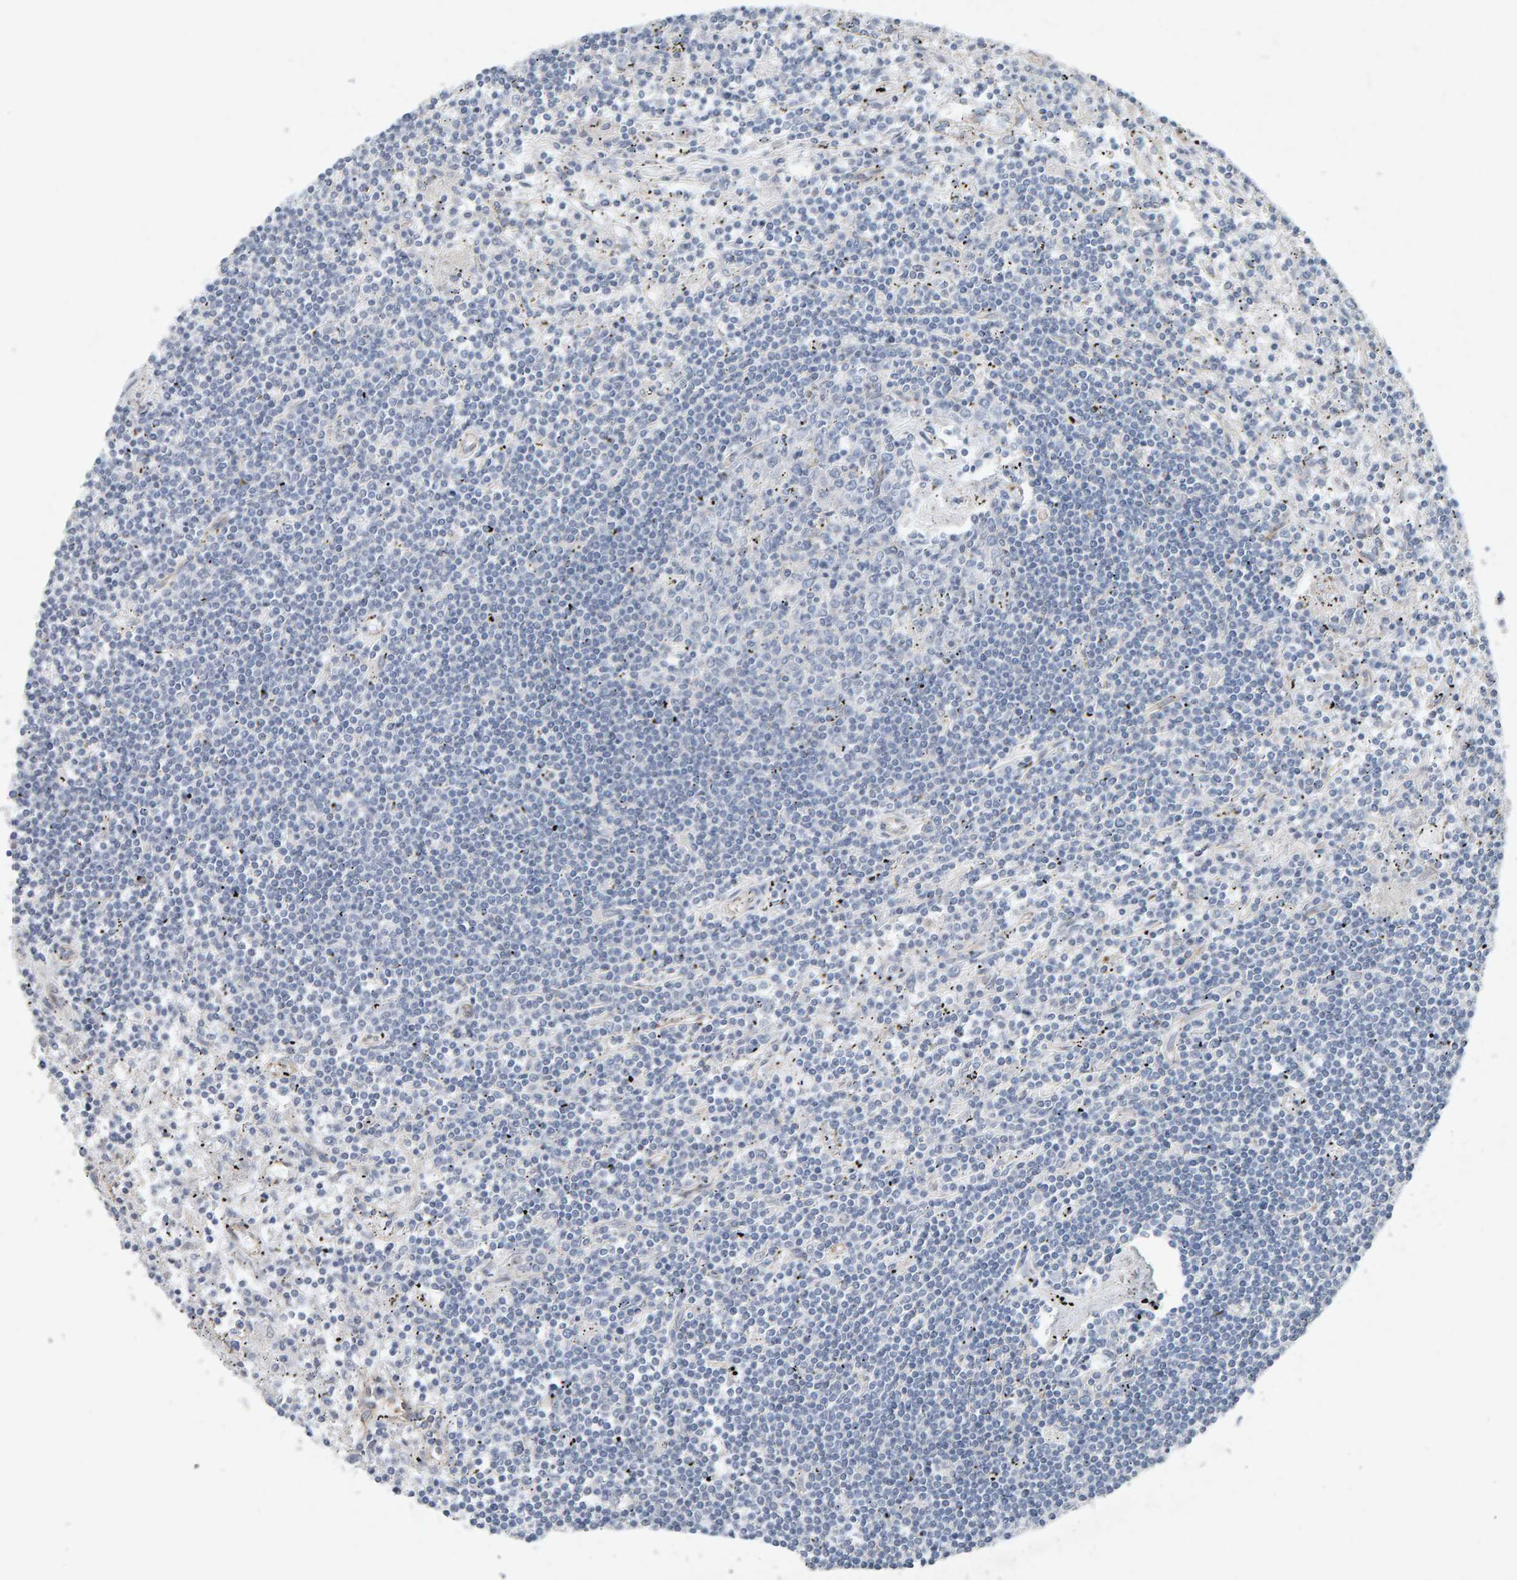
{"staining": {"intensity": "negative", "quantity": "none", "location": "none"}, "tissue": "lymphoma", "cell_type": "Tumor cells", "image_type": "cancer", "snomed": [{"axis": "morphology", "description": "Malignant lymphoma, non-Hodgkin's type, Low grade"}, {"axis": "topography", "description": "Spleen"}], "caption": "Immunohistochemistry histopathology image of human malignant lymphoma, non-Hodgkin's type (low-grade) stained for a protein (brown), which shows no expression in tumor cells. The staining was performed using DAB to visualize the protein expression in brown, while the nuclei were stained in blue with hematoxylin (Magnification: 20x).", "gene": "PTPRM", "patient": {"sex": "male", "age": 76}}